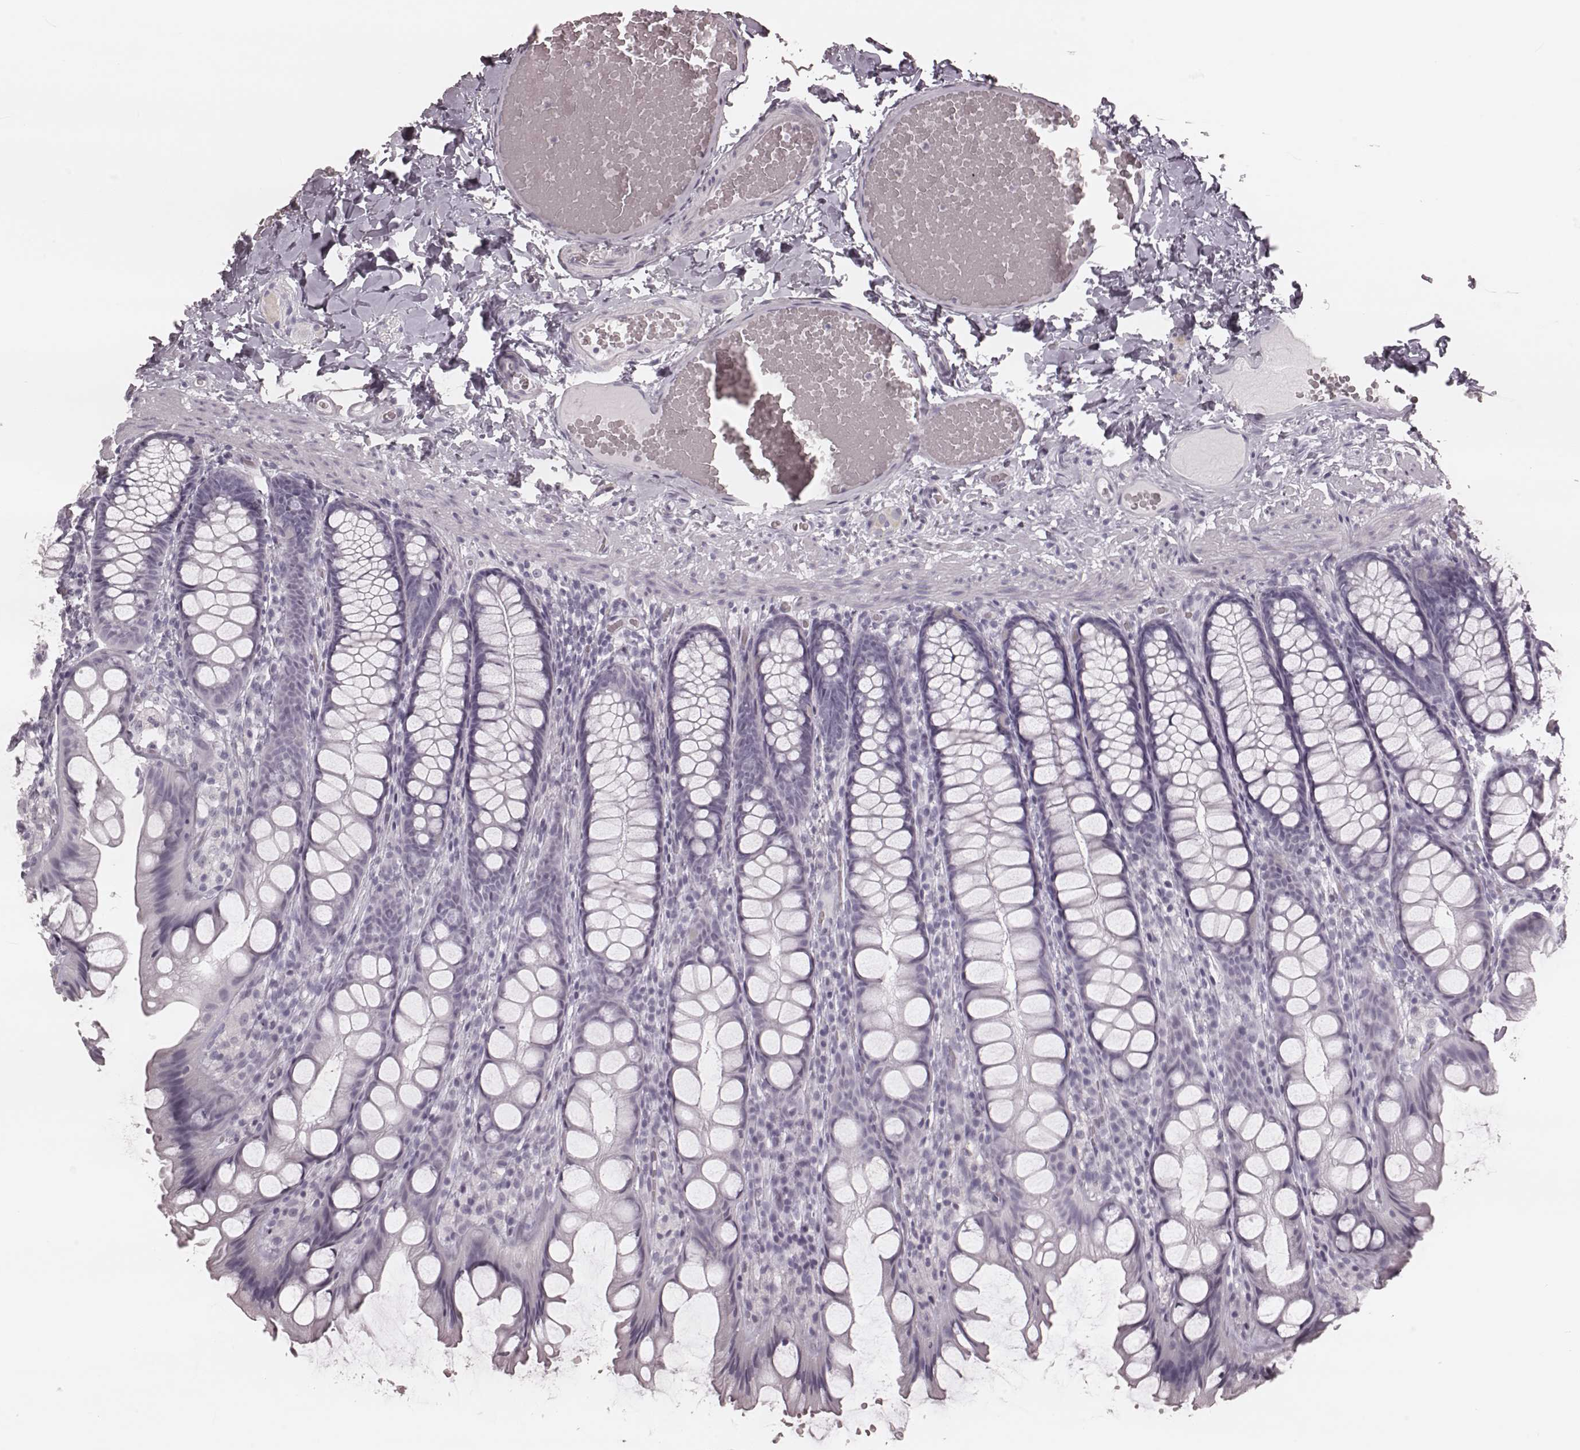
{"staining": {"intensity": "negative", "quantity": "none", "location": "none"}, "tissue": "colon", "cell_type": "Endothelial cells", "image_type": "normal", "snomed": [{"axis": "morphology", "description": "Normal tissue, NOS"}, {"axis": "topography", "description": "Colon"}], "caption": "Immunohistochemistry of unremarkable colon exhibits no staining in endothelial cells.", "gene": "KRT74", "patient": {"sex": "male", "age": 47}}